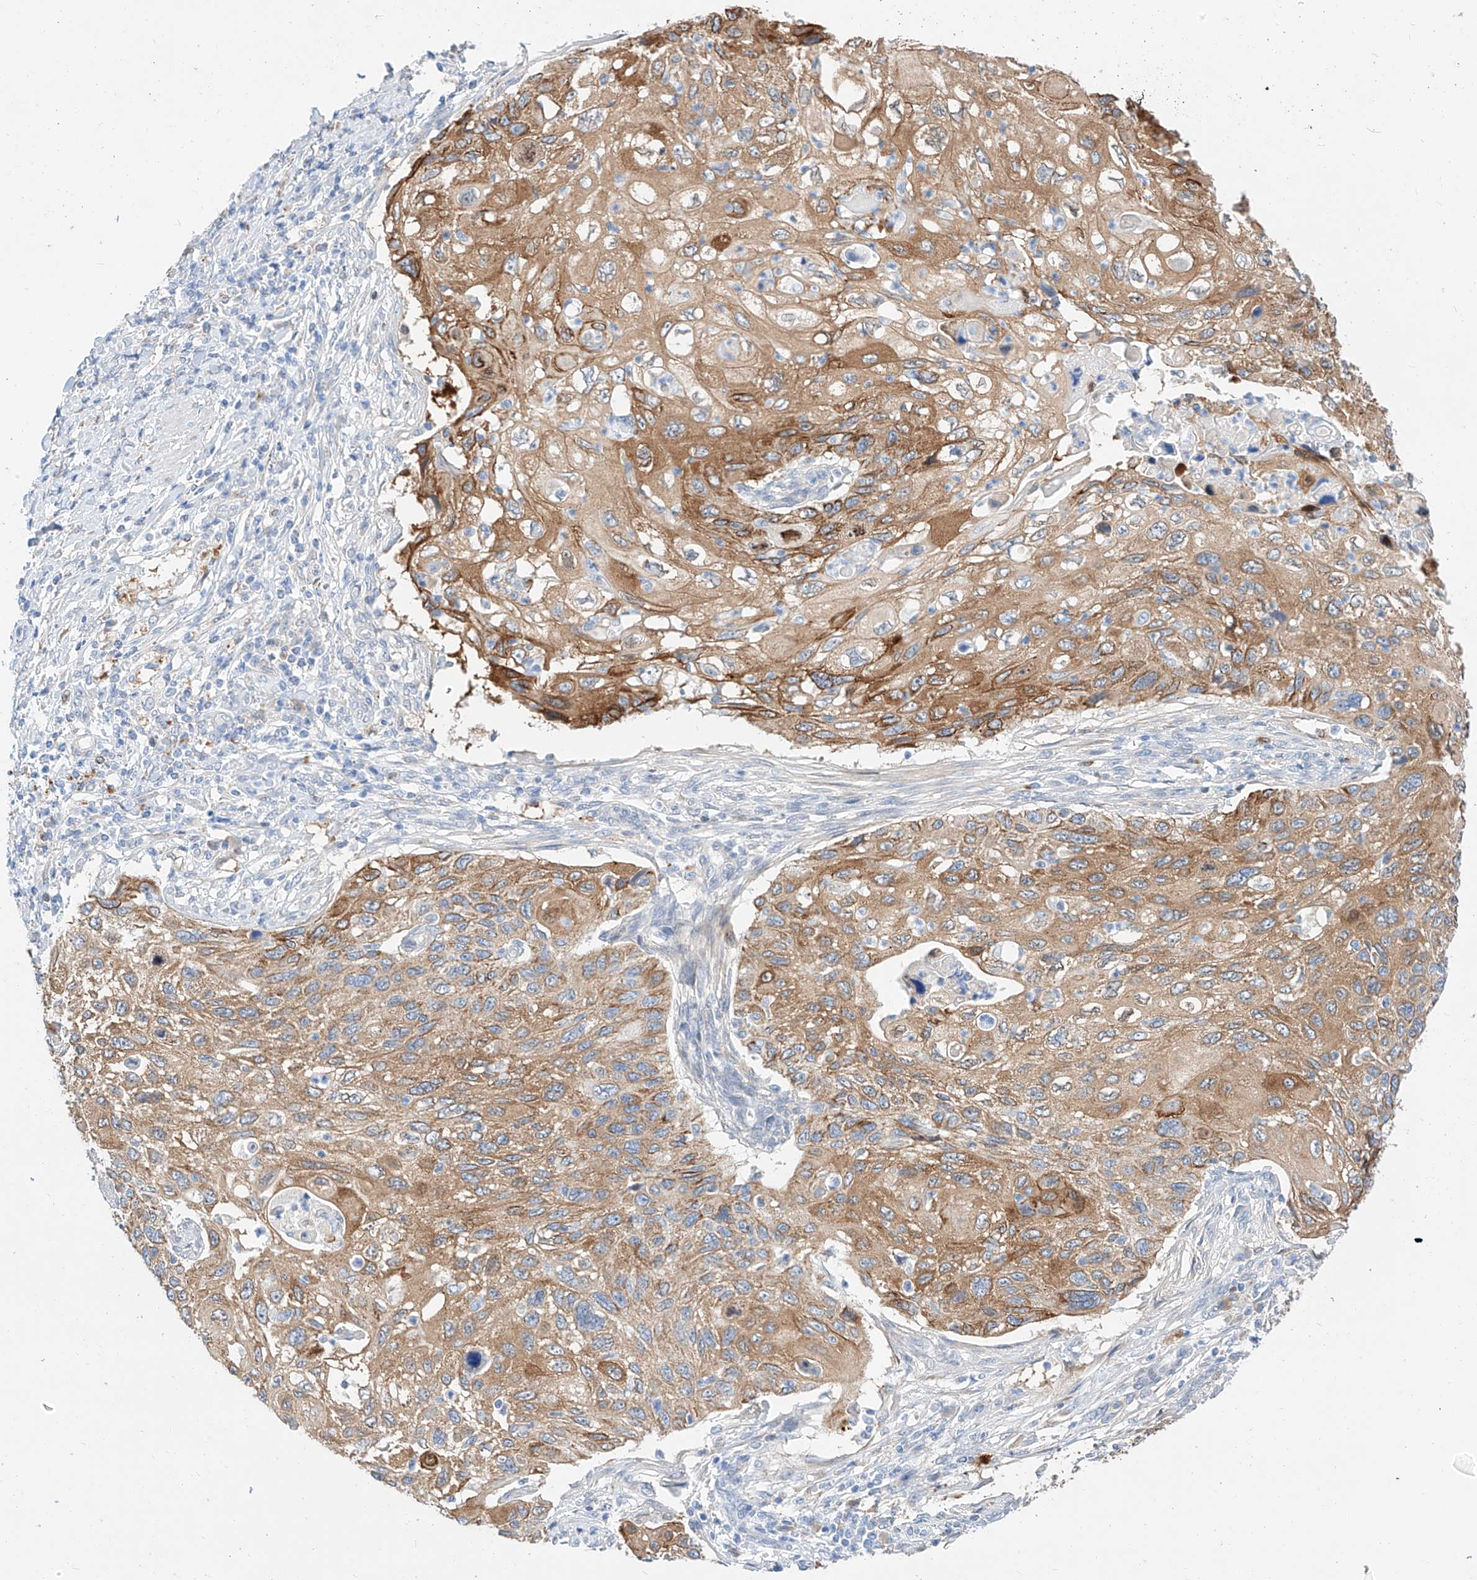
{"staining": {"intensity": "moderate", "quantity": ">75%", "location": "cytoplasmic/membranous"}, "tissue": "cervical cancer", "cell_type": "Tumor cells", "image_type": "cancer", "snomed": [{"axis": "morphology", "description": "Squamous cell carcinoma, NOS"}, {"axis": "topography", "description": "Cervix"}], "caption": "Protein expression by immunohistochemistry reveals moderate cytoplasmic/membranous expression in about >75% of tumor cells in squamous cell carcinoma (cervical). (DAB IHC, brown staining for protein, blue staining for nuclei).", "gene": "MAP7", "patient": {"sex": "female", "age": 70}}